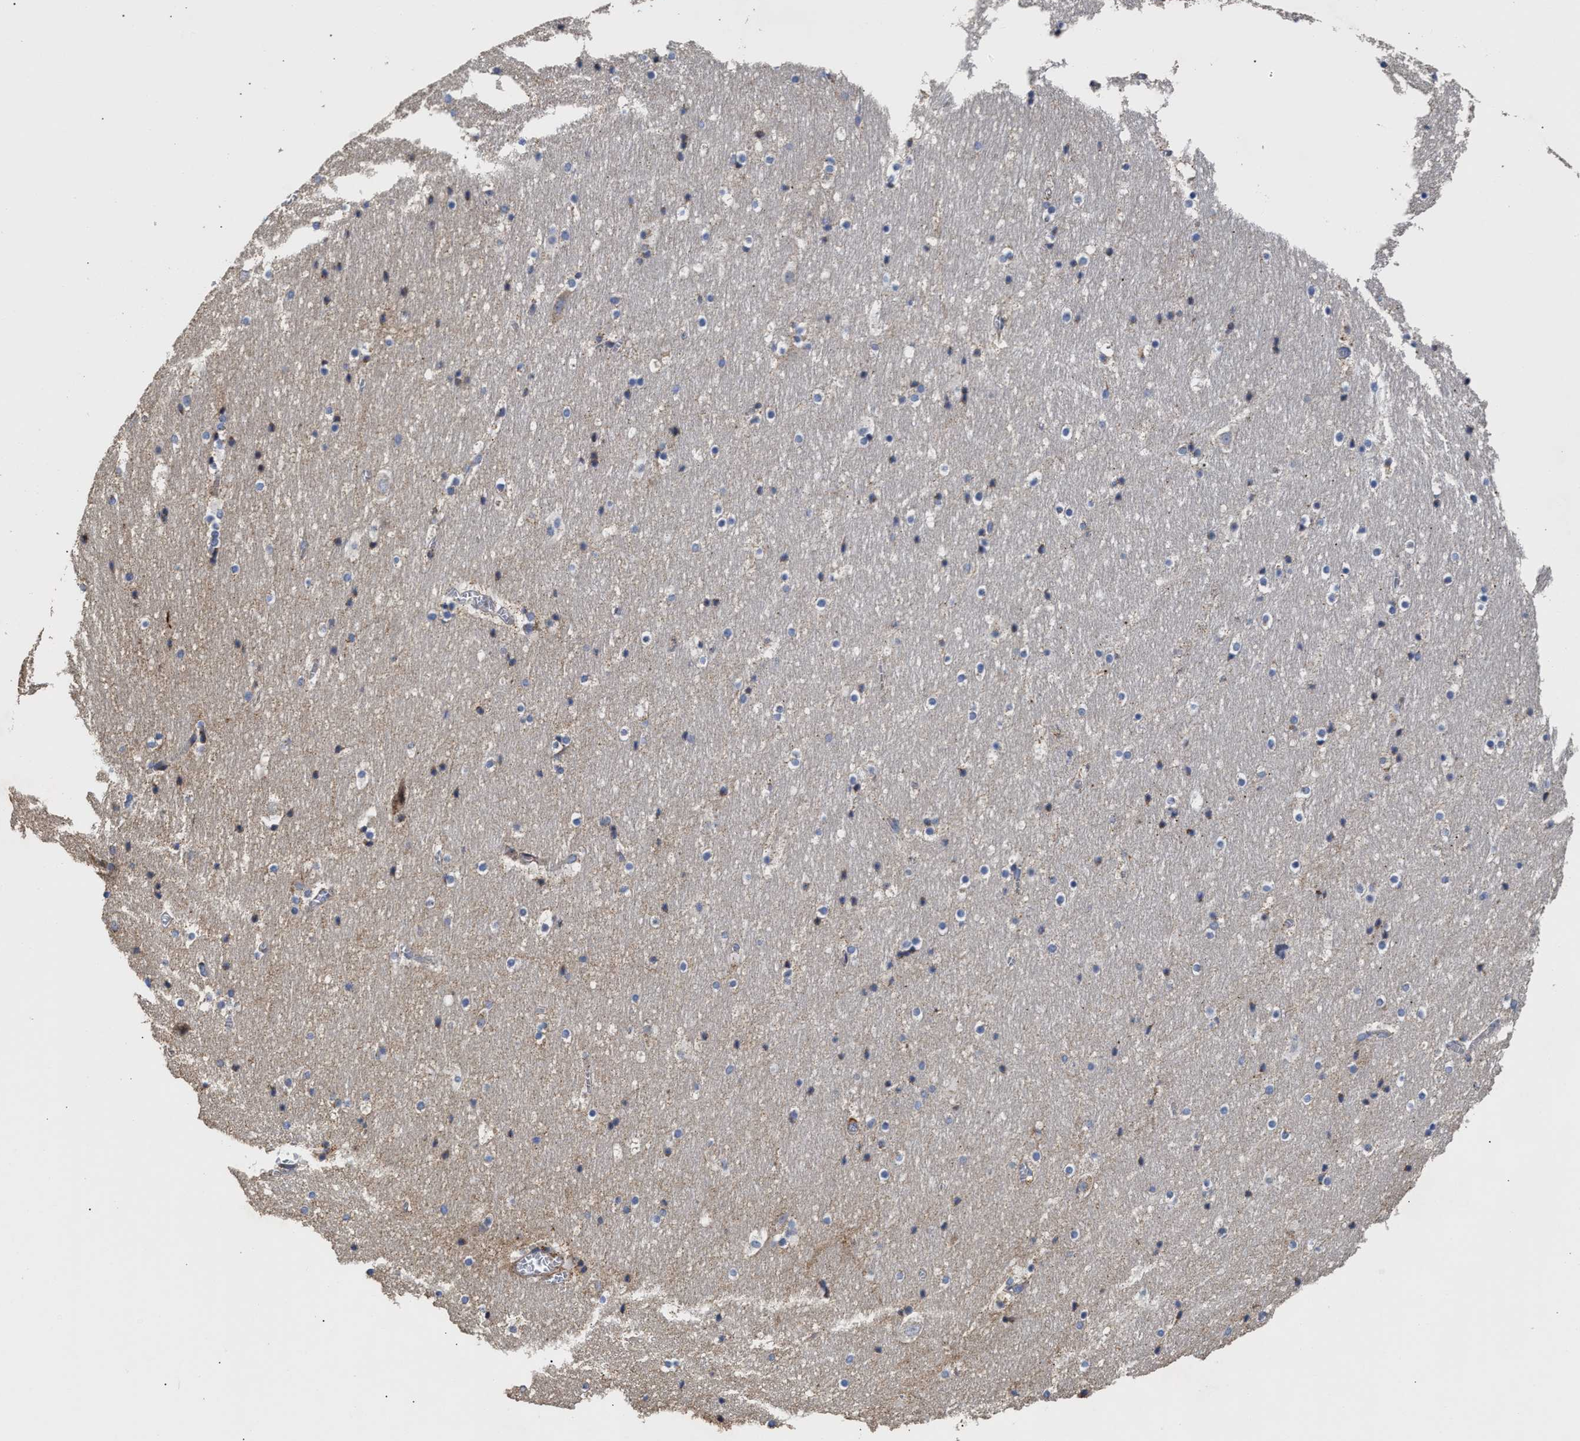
{"staining": {"intensity": "weak", "quantity": "<25%", "location": "cytoplasmic/membranous"}, "tissue": "hippocampus", "cell_type": "Glial cells", "image_type": "normal", "snomed": [{"axis": "morphology", "description": "Normal tissue, NOS"}, {"axis": "topography", "description": "Hippocampus"}], "caption": "DAB immunohistochemical staining of benign human hippocampus displays no significant positivity in glial cells. (Brightfield microscopy of DAB (3,3'-diaminobenzidine) immunohistochemistry at high magnification).", "gene": "MALSU1", "patient": {"sex": "male", "age": 45}}